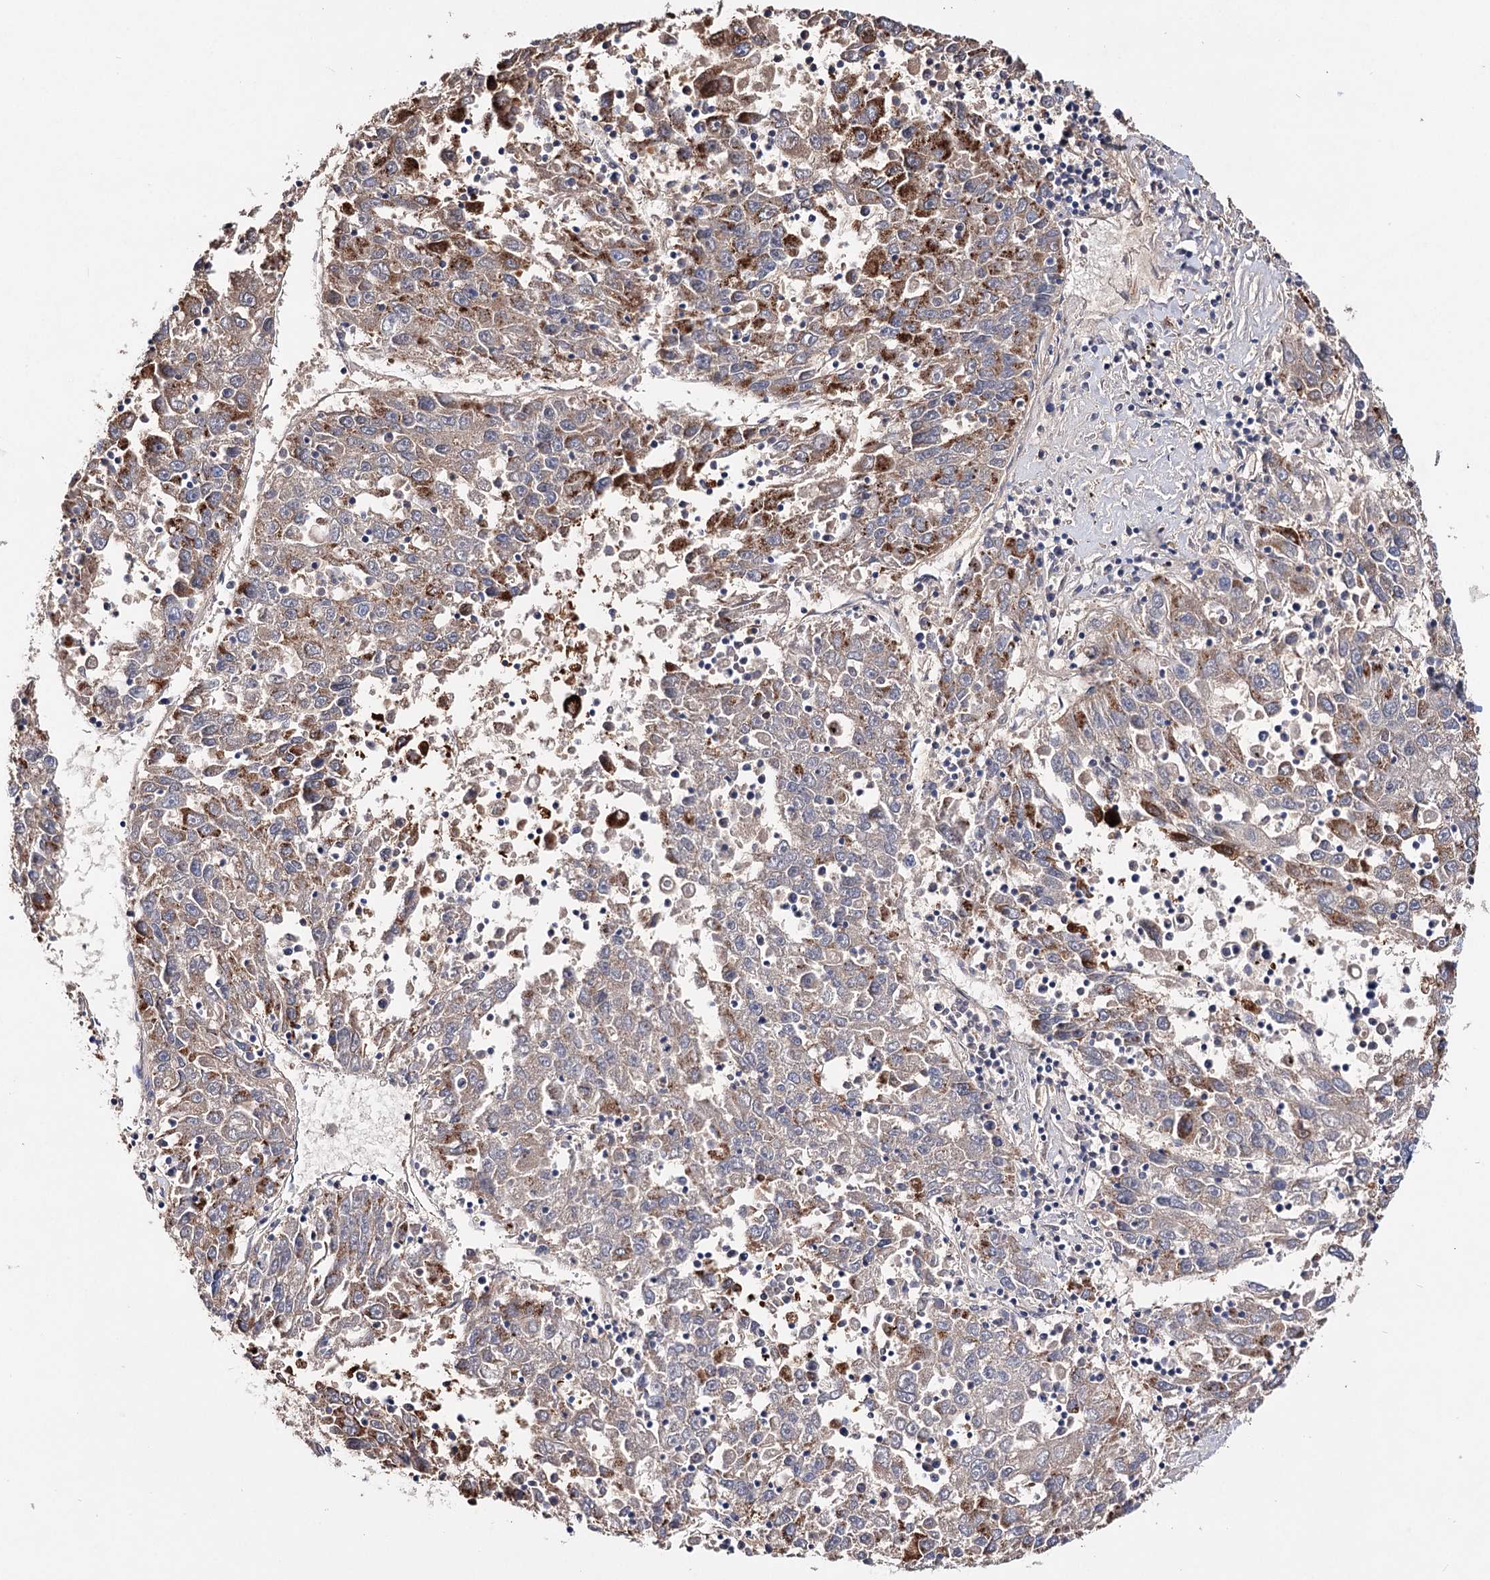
{"staining": {"intensity": "moderate", "quantity": "25%-75%", "location": "cytoplasmic/membranous"}, "tissue": "liver cancer", "cell_type": "Tumor cells", "image_type": "cancer", "snomed": [{"axis": "morphology", "description": "Carcinoma, Hepatocellular, NOS"}, {"axis": "topography", "description": "Liver"}], "caption": "Immunohistochemistry (IHC) (DAB (3,3'-diaminobenzidine)) staining of human liver cancer exhibits moderate cytoplasmic/membranous protein positivity in approximately 25%-75% of tumor cells.", "gene": "CFAP46", "patient": {"sex": "male", "age": 49}}